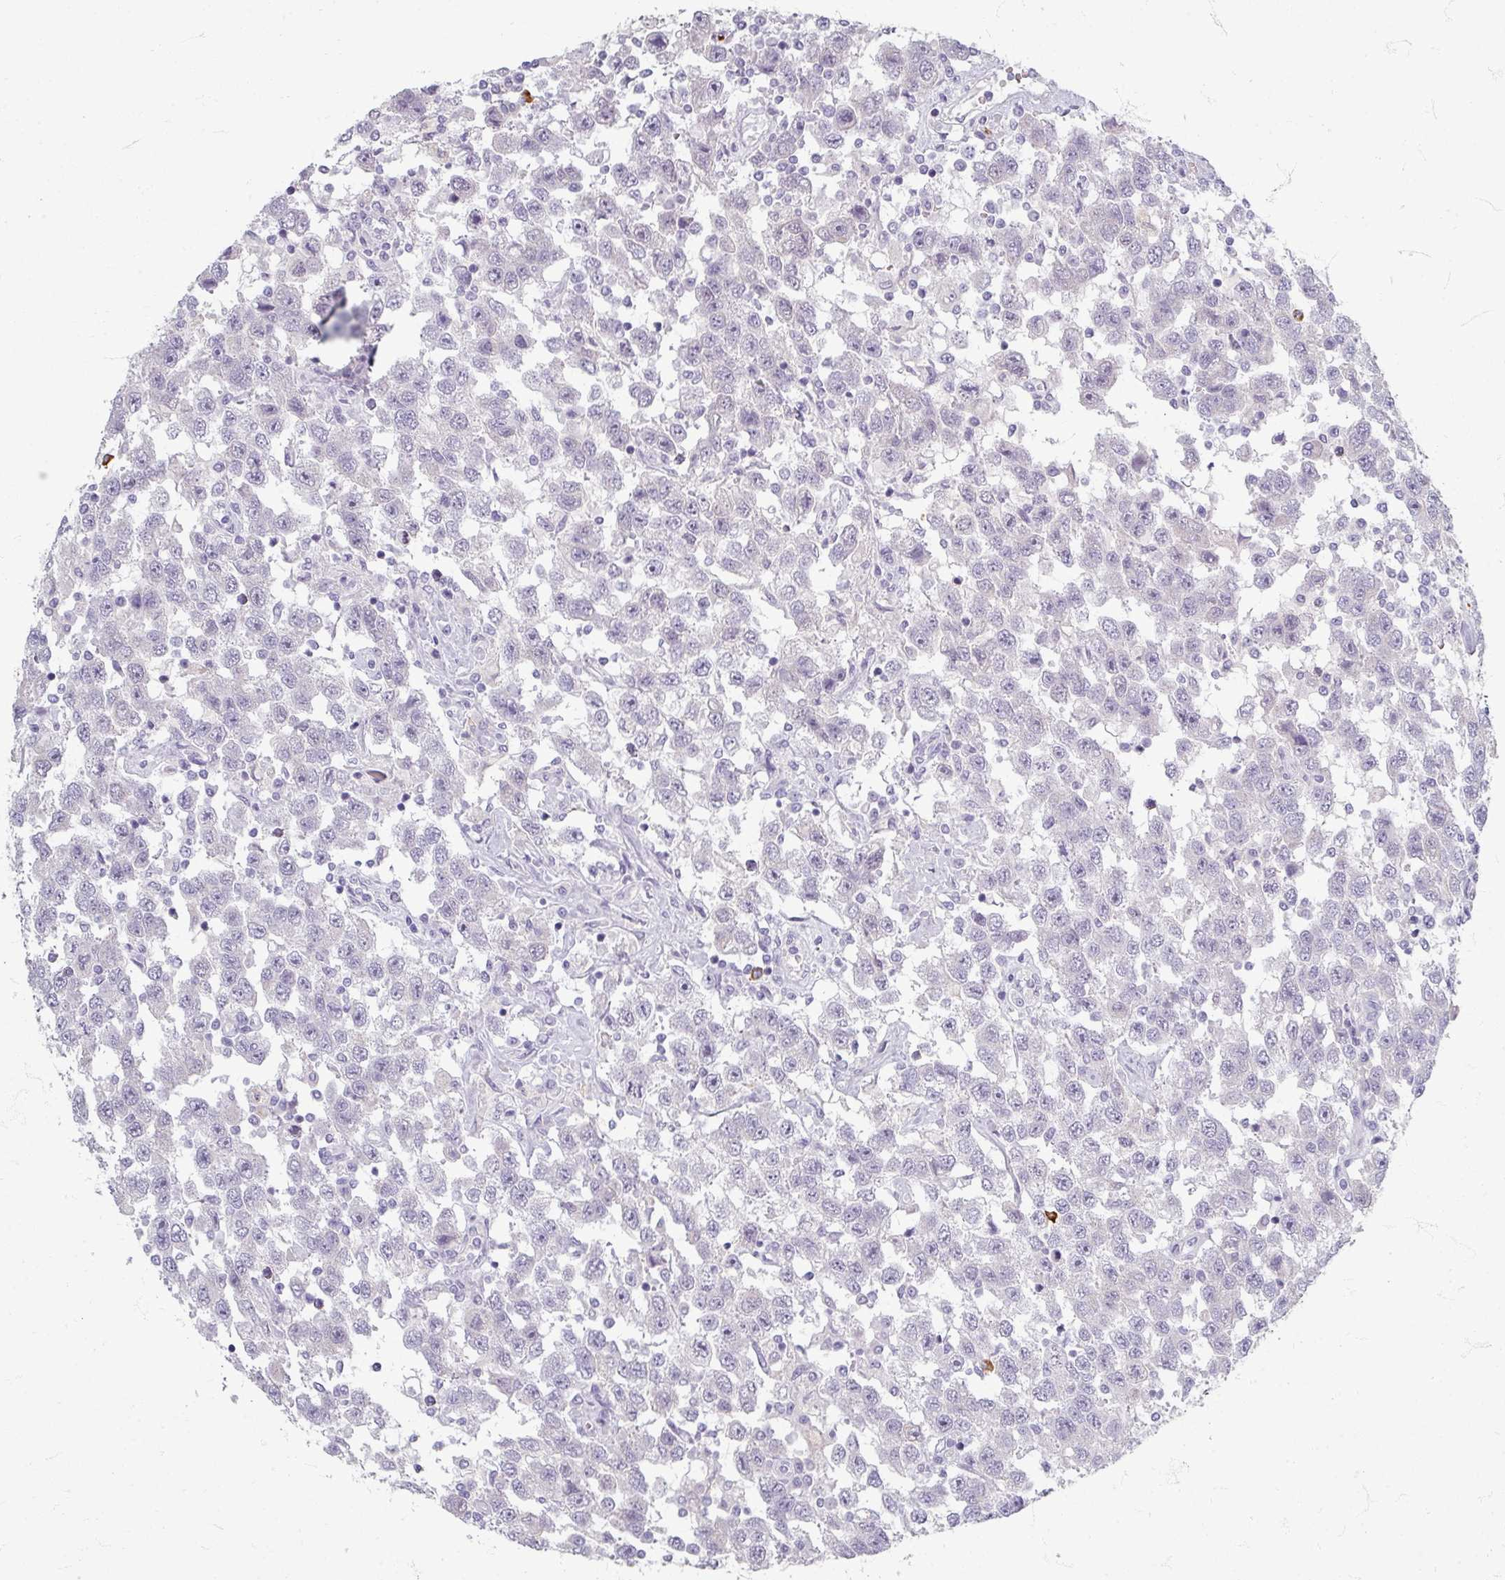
{"staining": {"intensity": "negative", "quantity": "none", "location": "none"}, "tissue": "testis cancer", "cell_type": "Tumor cells", "image_type": "cancer", "snomed": [{"axis": "morphology", "description": "Seminoma, NOS"}, {"axis": "topography", "description": "Testis"}], "caption": "DAB immunohistochemical staining of seminoma (testis) reveals no significant positivity in tumor cells.", "gene": "ZNF878", "patient": {"sex": "male", "age": 41}}